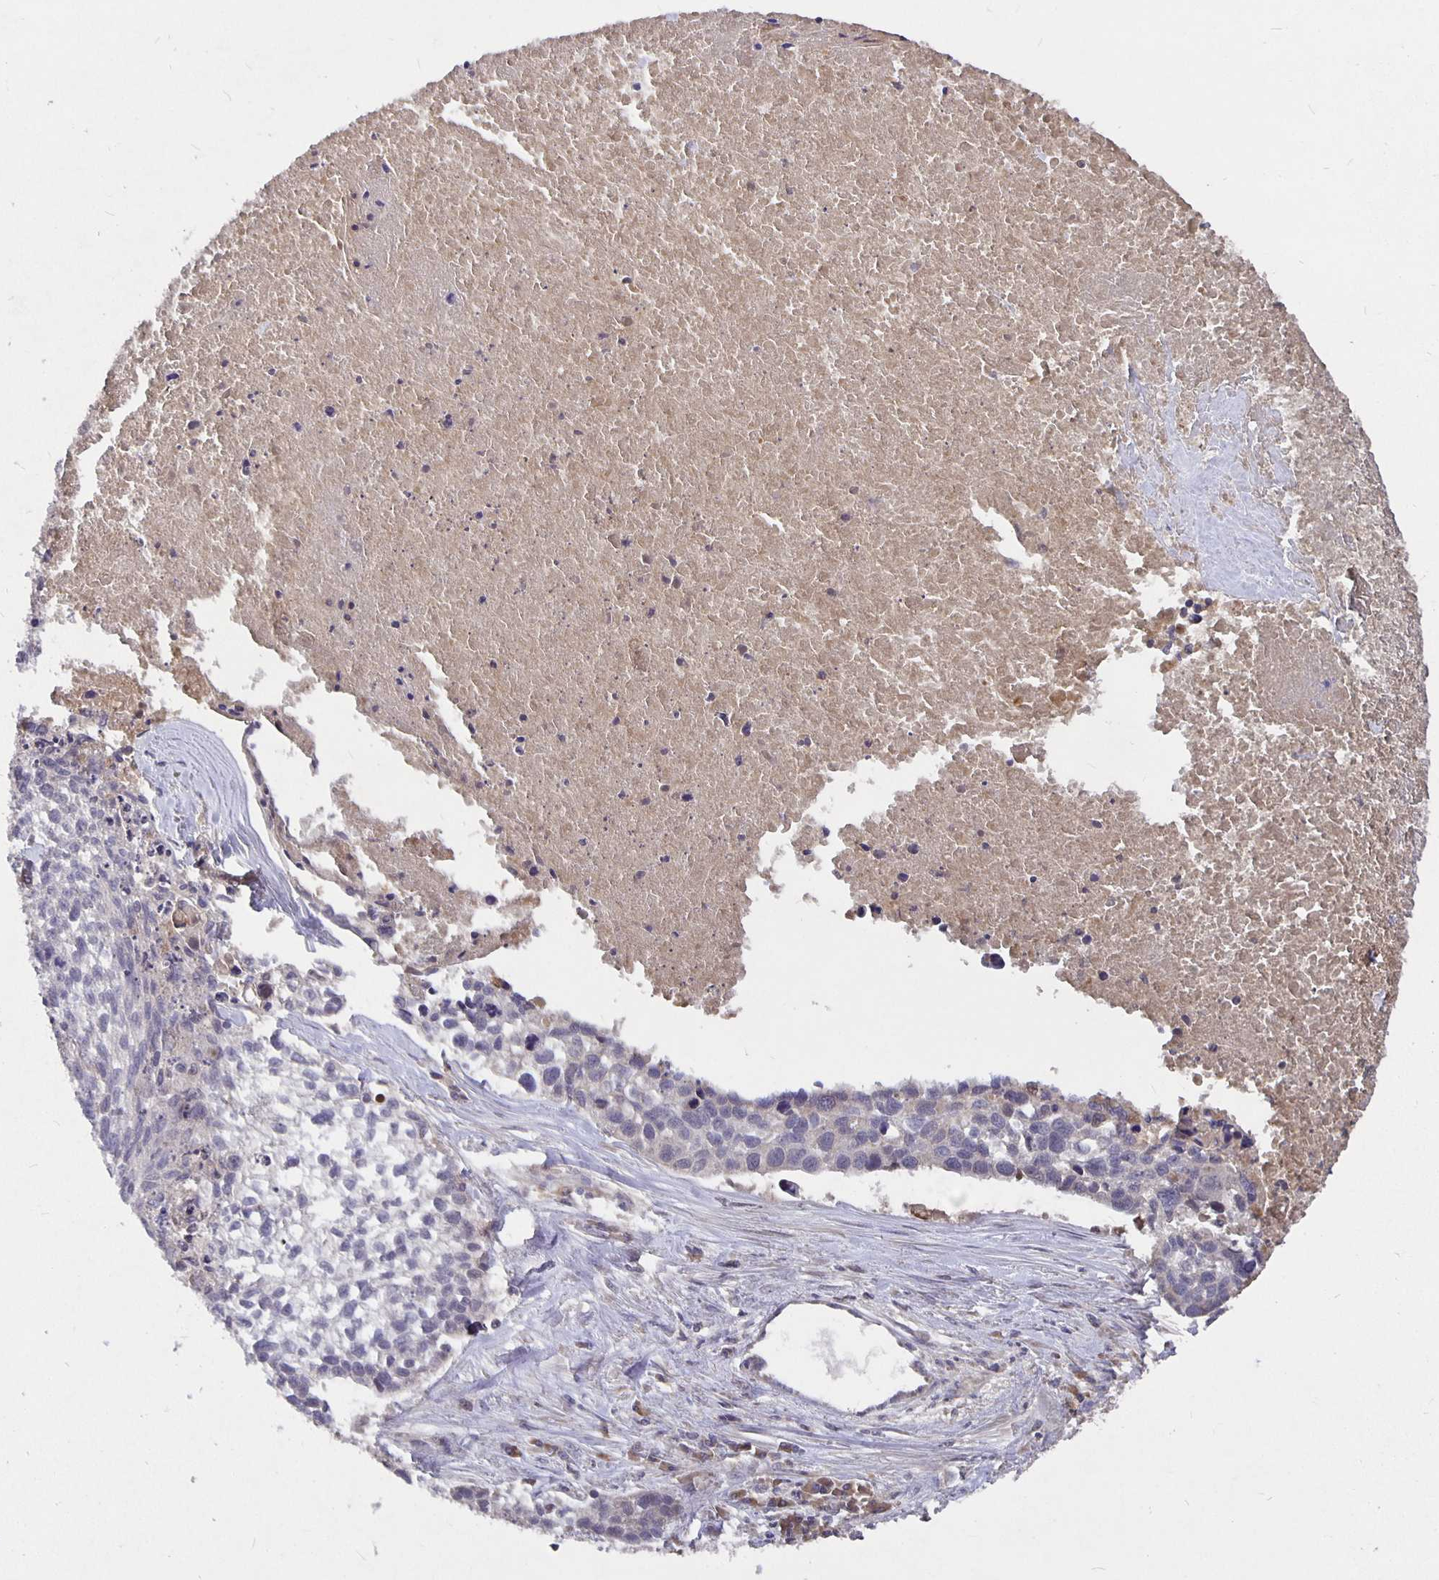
{"staining": {"intensity": "negative", "quantity": "none", "location": "none"}, "tissue": "lung cancer", "cell_type": "Tumor cells", "image_type": "cancer", "snomed": [{"axis": "morphology", "description": "Squamous cell carcinoma, NOS"}, {"axis": "topography", "description": "Lung"}], "caption": "This is an immunohistochemistry (IHC) photomicrograph of lung cancer (squamous cell carcinoma). There is no expression in tumor cells.", "gene": "NOG", "patient": {"sex": "male", "age": 74}}